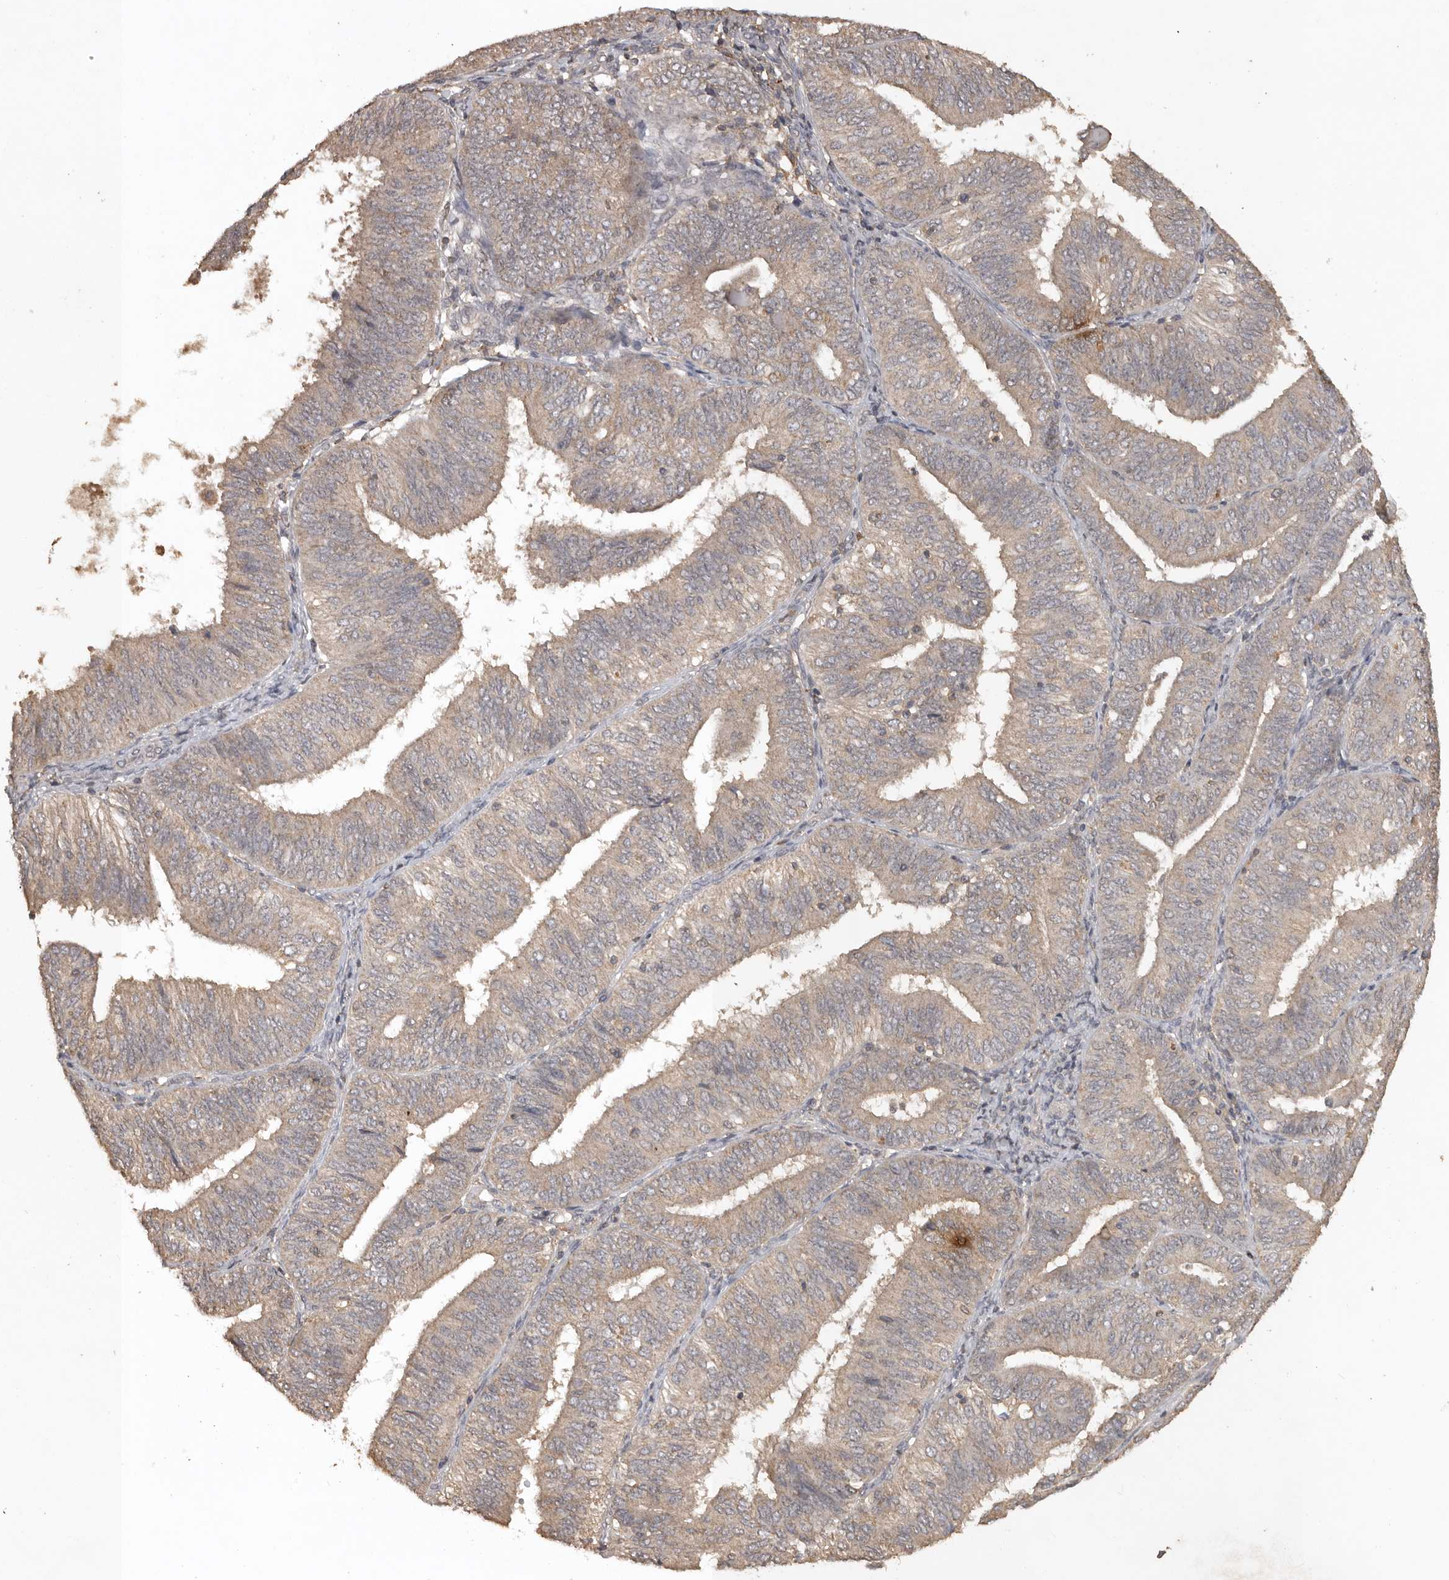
{"staining": {"intensity": "weak", "quantity": ">75%", "location": "cytoplasmic/membranous"}, "tissue": "endometrial cancer", "cell_type": "Tumor cells", "image_type": "cancer", "snomed": [{"axis": "morphology", "description": "Adenocarcinoma, NOS"}, {"axis": "topography", "description": "Endometrium"}], "caption": "An immunohistochemistry micrograph of neoplastic tissue is shown. Protein staining in brown shows weak cytoplasmic/membranous positivity in endometrial cancer (adenocarcinoma) within tumor cells.", "gene": "ADAMTS4", "patient": {"sex": "female", "age": 58}}